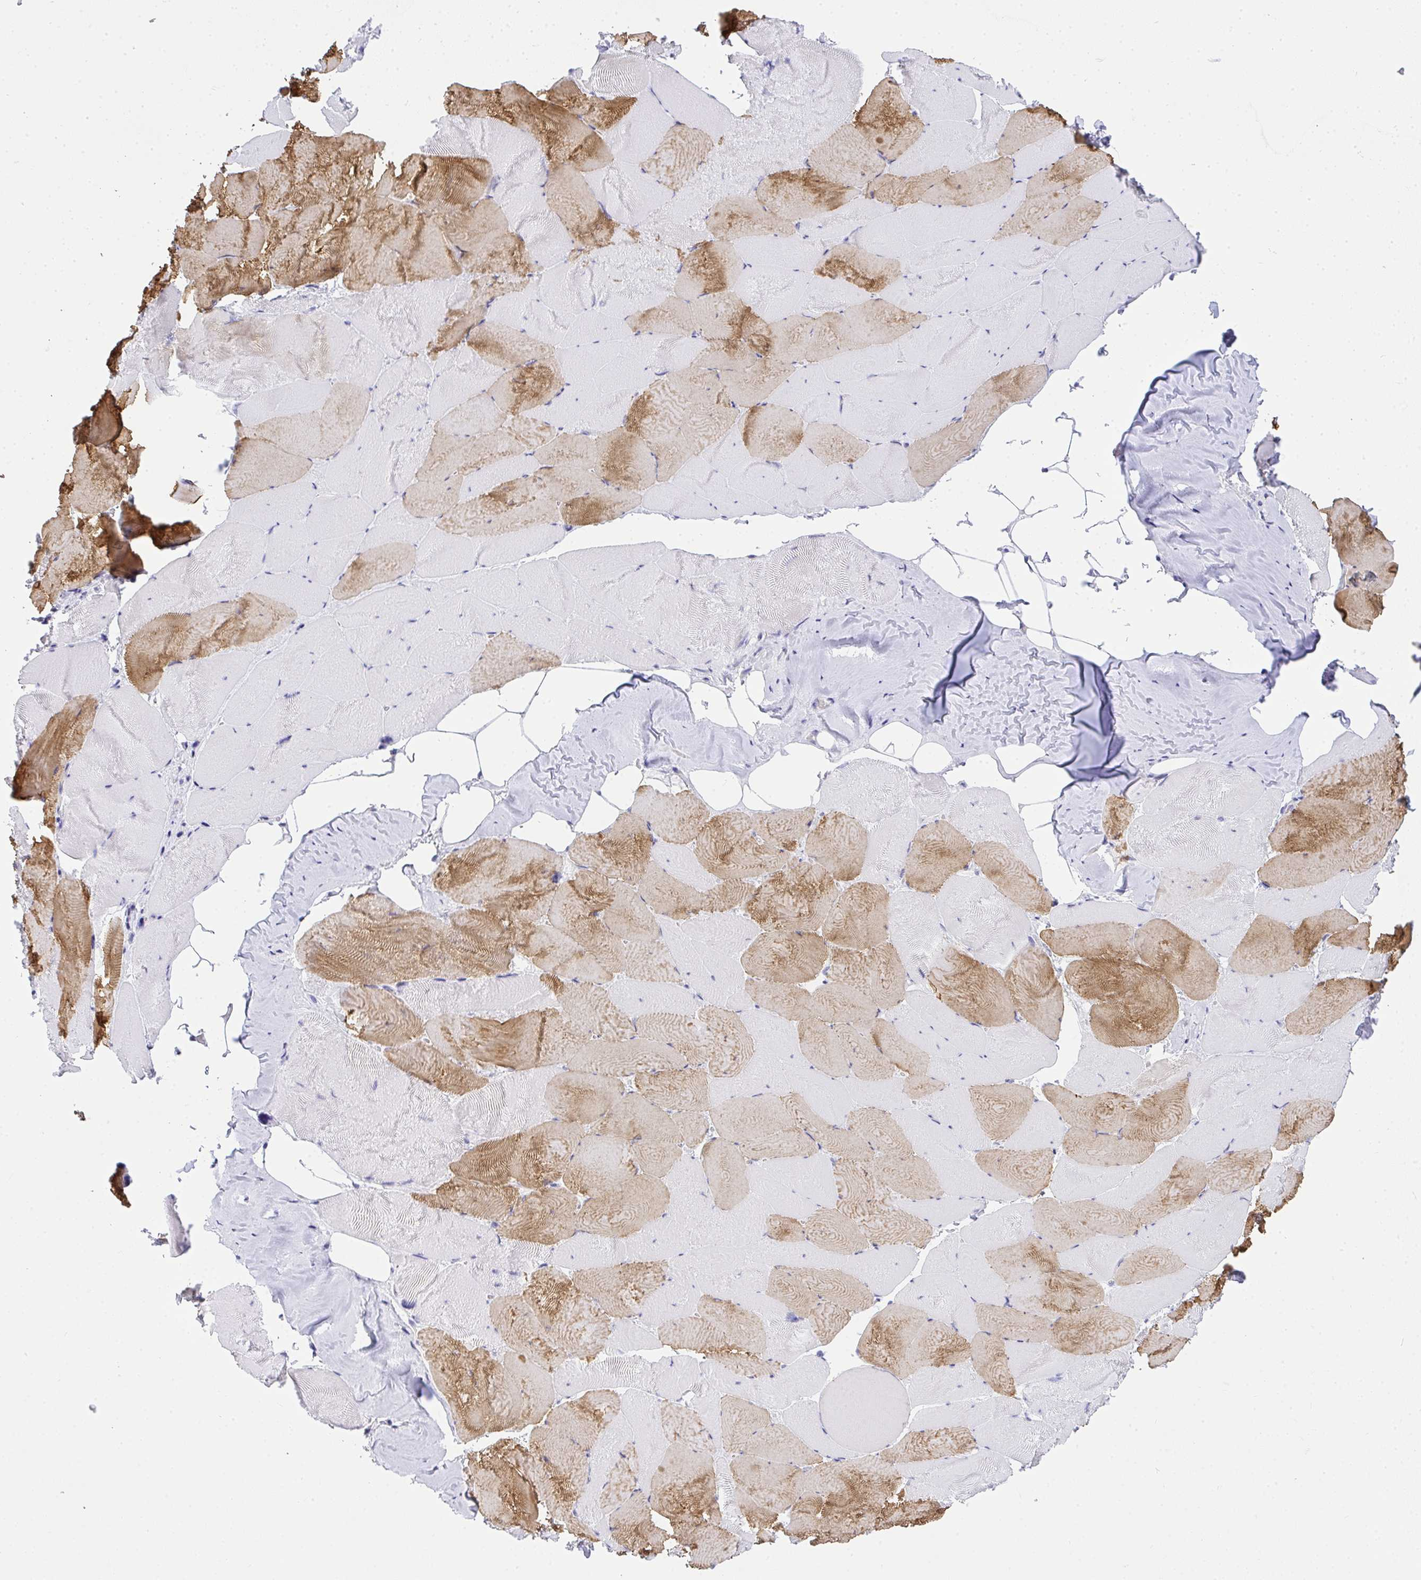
{"staining": {"intensity": "moderate", "quantity": "25%-75%", "location": "cytoplasmic/membranous"}, "tissue": "skeletal muscle", "cell_type": "Myocytes", "image_type": "normal", "snomed": [{"axis": "morphology", "description": "Normal tissue, NOS"}, {"axis": "topography", "description": "Skeletal muscle"}], "caption": "Immunohistochemical staining of normal skeletal muscle displays 25%-75% levels of moderate cytoplasmic/membranous protein expression in about 25%-75% of myocytes. (DAB IHC with brightfield microscopy, high magnification).", "gene": "ADRA2C", "patient": {"sex": "female", "age": 64}}